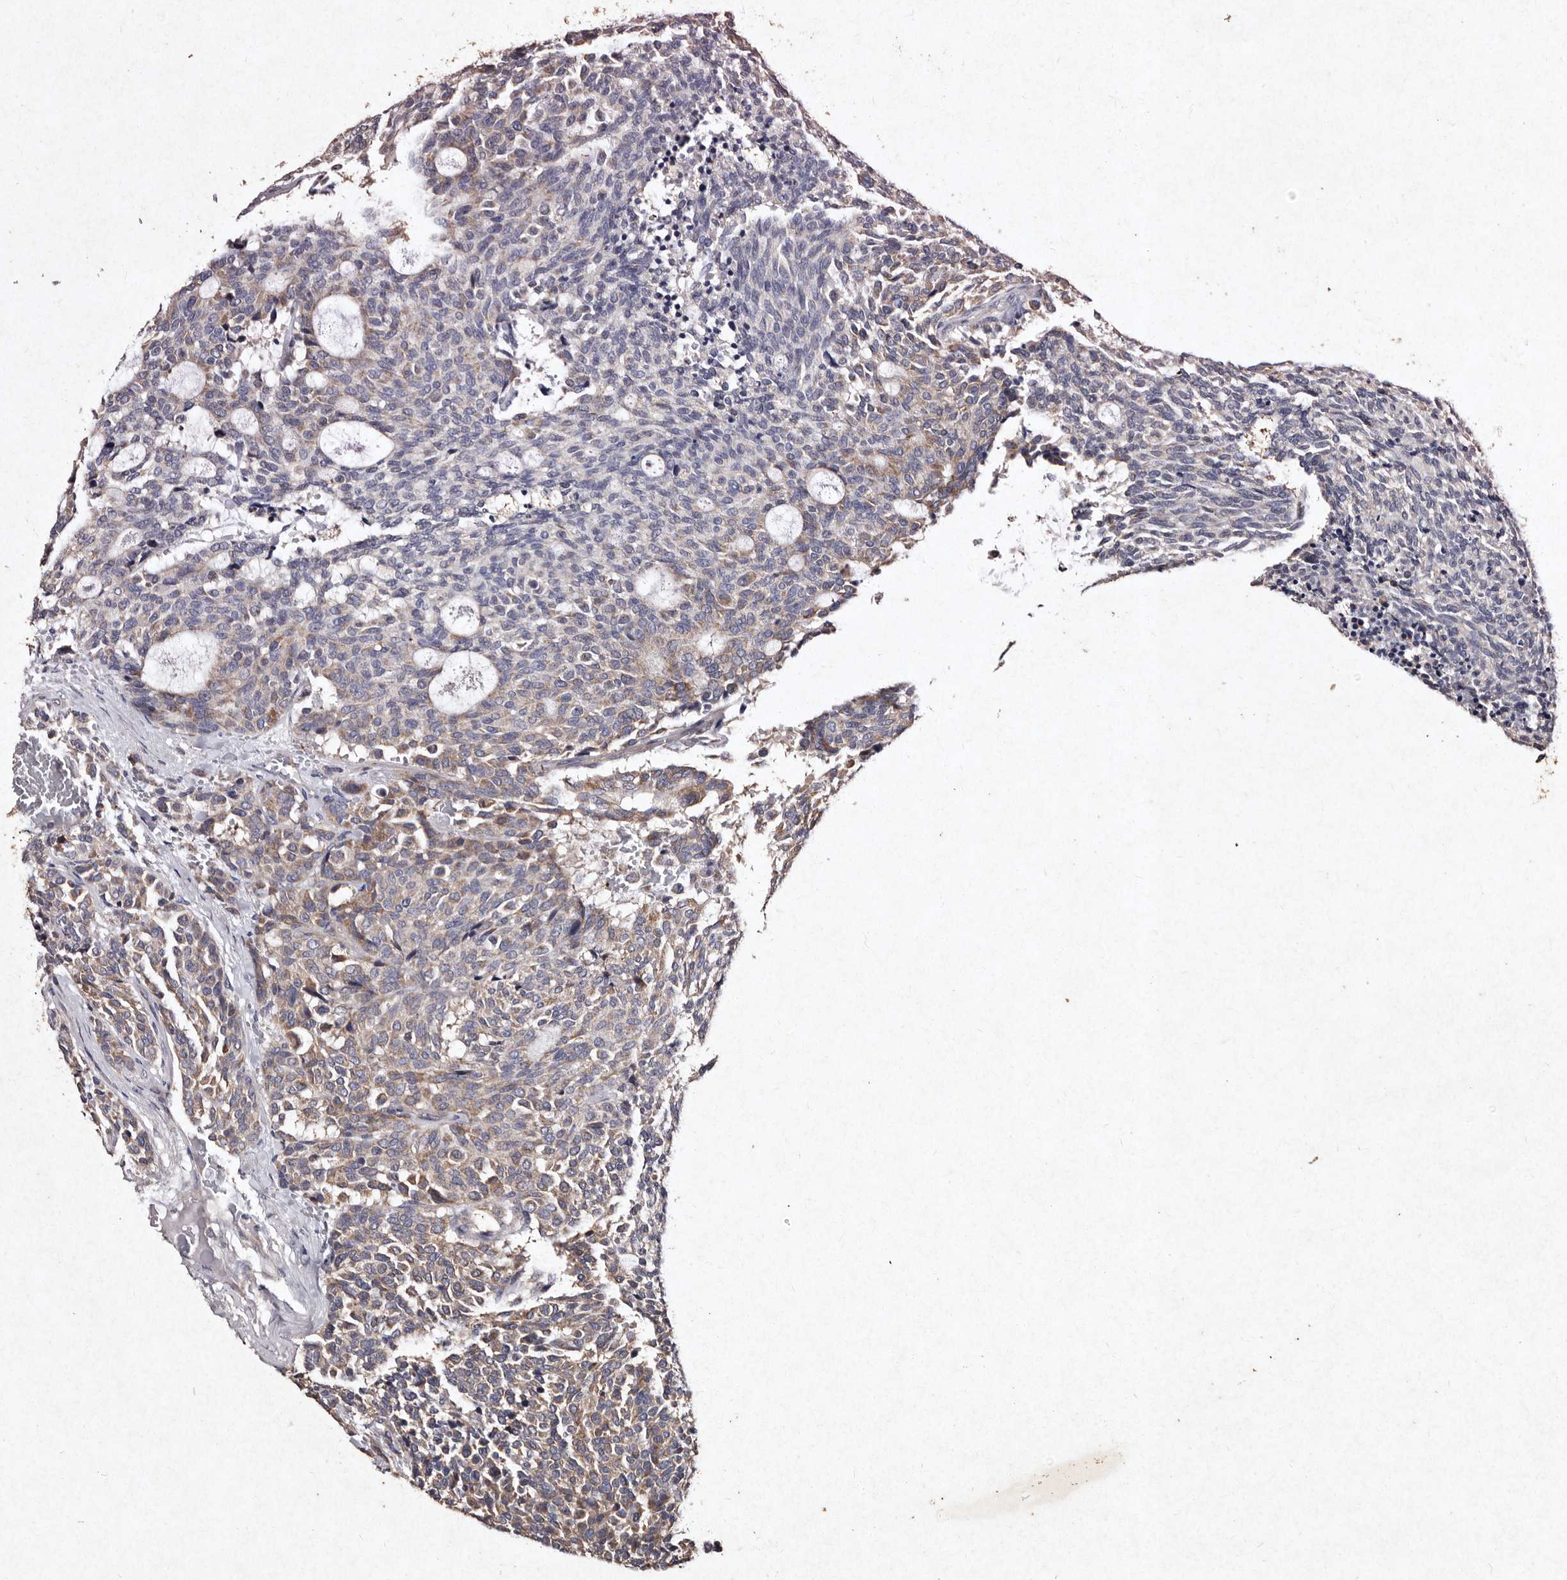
{"staining": {"intensity": "moderate", "quantity": "<25%", "location": "cytoplasmic/membranous"}, "tissue": "carcinoid", "cell_type": "Tumor cells", "image_type": "cancer", "snomed": [{"axis": "morphology", "description": "Carcinoid, malignant, NOS"}, {"axis": "topography", "description": "Pancreas"}], "caption": "This is an image of immunohistochemistry staining of carcinoid (malignant), which shows moderate expression in the cytoplasmic/membranous of tumor cells.", "gene": "TFB1M", "patient": {"sex": "female", "age": 54}}